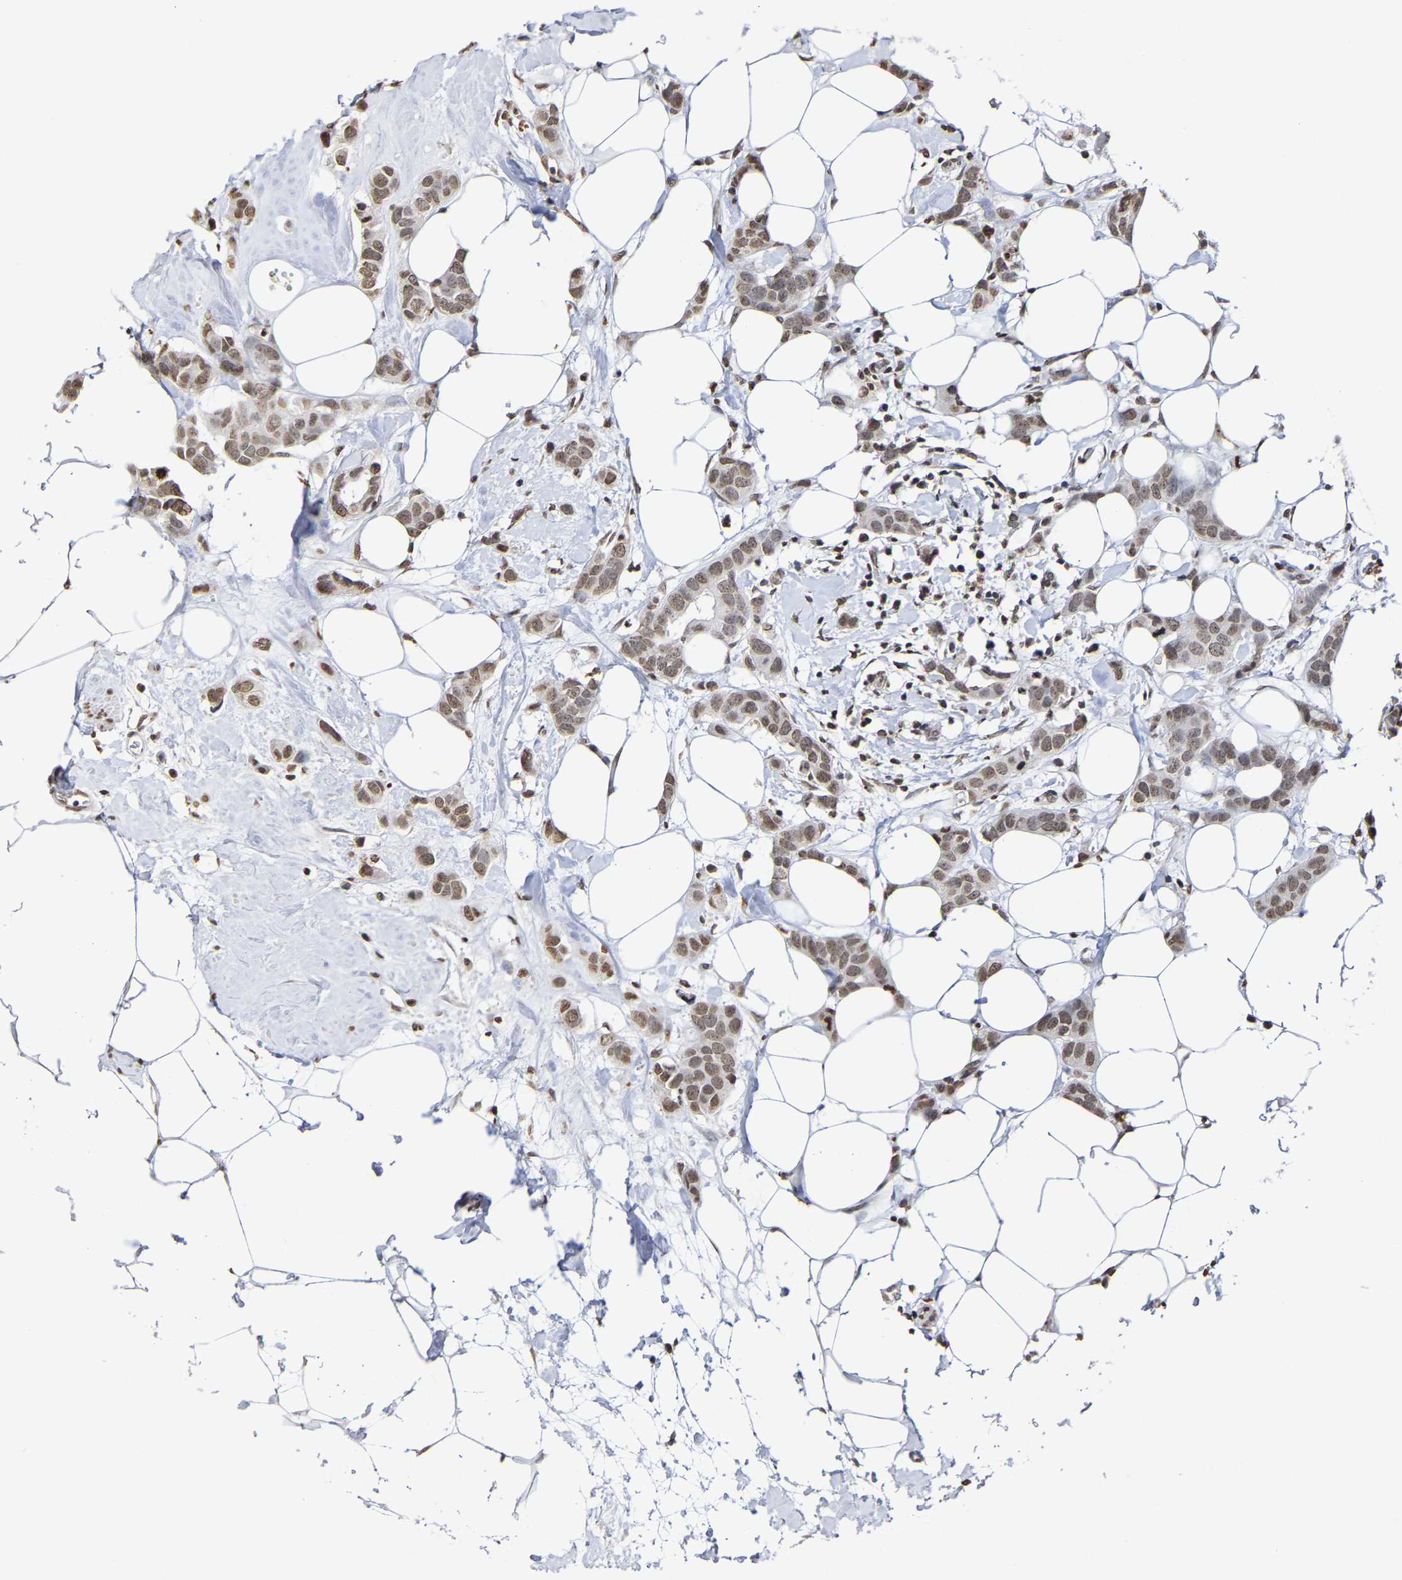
{"staining": {"intensity": "moderate", "quantity": ">75%", "location": "nuclear"}, "tissue": "breast cancer", "cell_type": "Tumor cells", "image_type": "cancer", "snomed": [{"axis": "morphology", "description": "Normal tissue, NOS"}, {"axis": "morphology", "description": "Duct carcinoma"}, {"axis": "topography", "description": "Breast"}], "caption": "The histopathology image demonstrates a brown stain indicating the presence of a protein in the nuclear of tumor cells in infiltrating ductal carcinoma (breast).", "gene": "ATF4", "patient": {"sex": "female", "age": 50}}